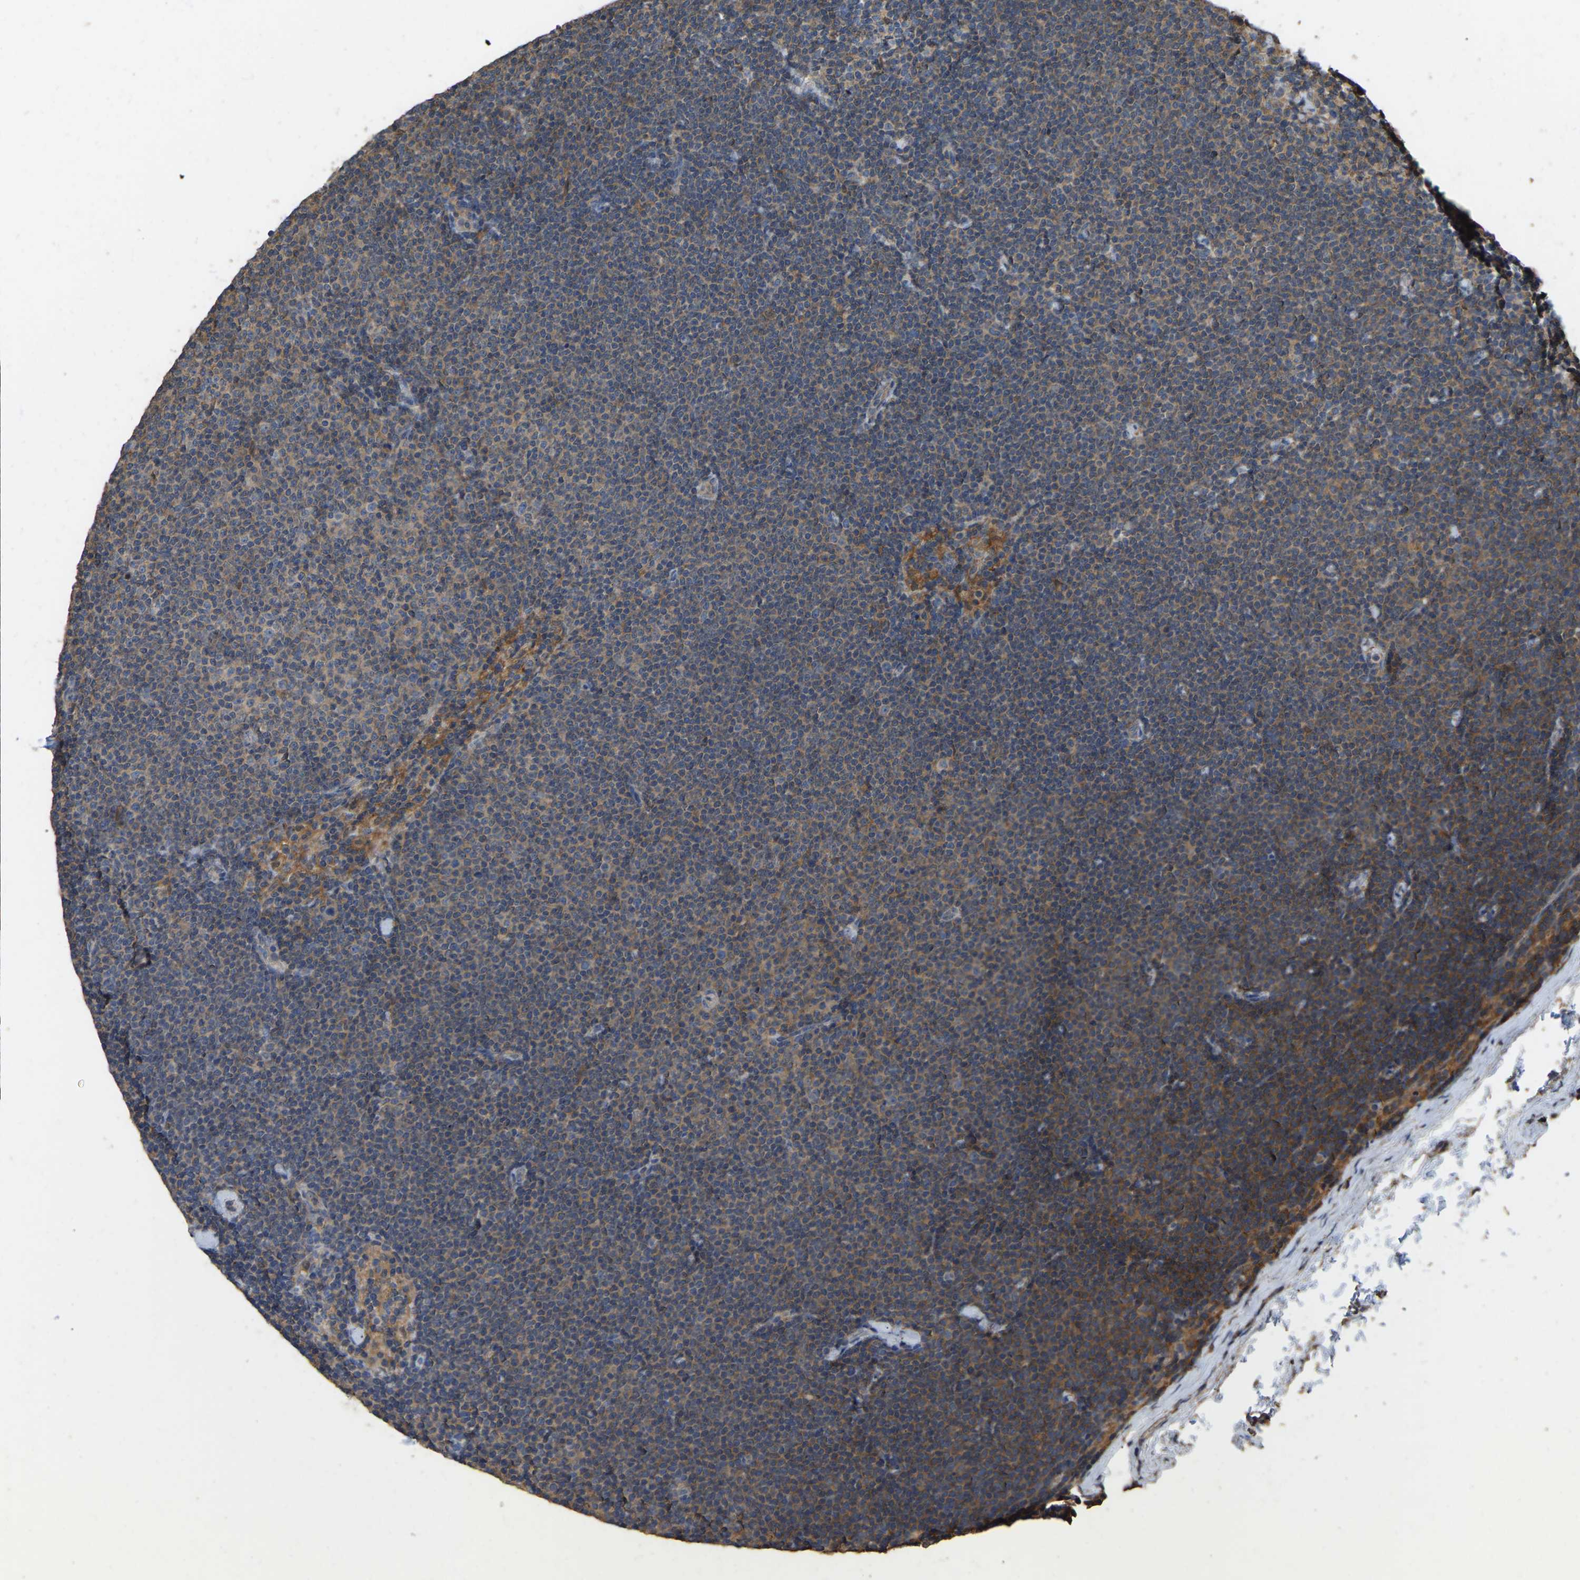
{"staining": {"intensity": "weak", "quantity": ">75%", "location": "cytoplasmic/membranous"}, "tissue": "lymphoma", "cell_type": "Tumor cells", "image_type": "cancer", "snomed": [{"axis": "morphology", "description": "Malignant lymphoma, non-Hodgkin's type, Low grade"}, {"axis": "topography", "description": "Lymph node"}], "caption": "Protein staining displays weak cytoplasmic/membranous positivity in about >75% of tumor cells in lymphoma. (IHC, brightfield microscopy, high magnification).", "gene": "FHIT", "patient": {"sex": "female", "age": 53}}